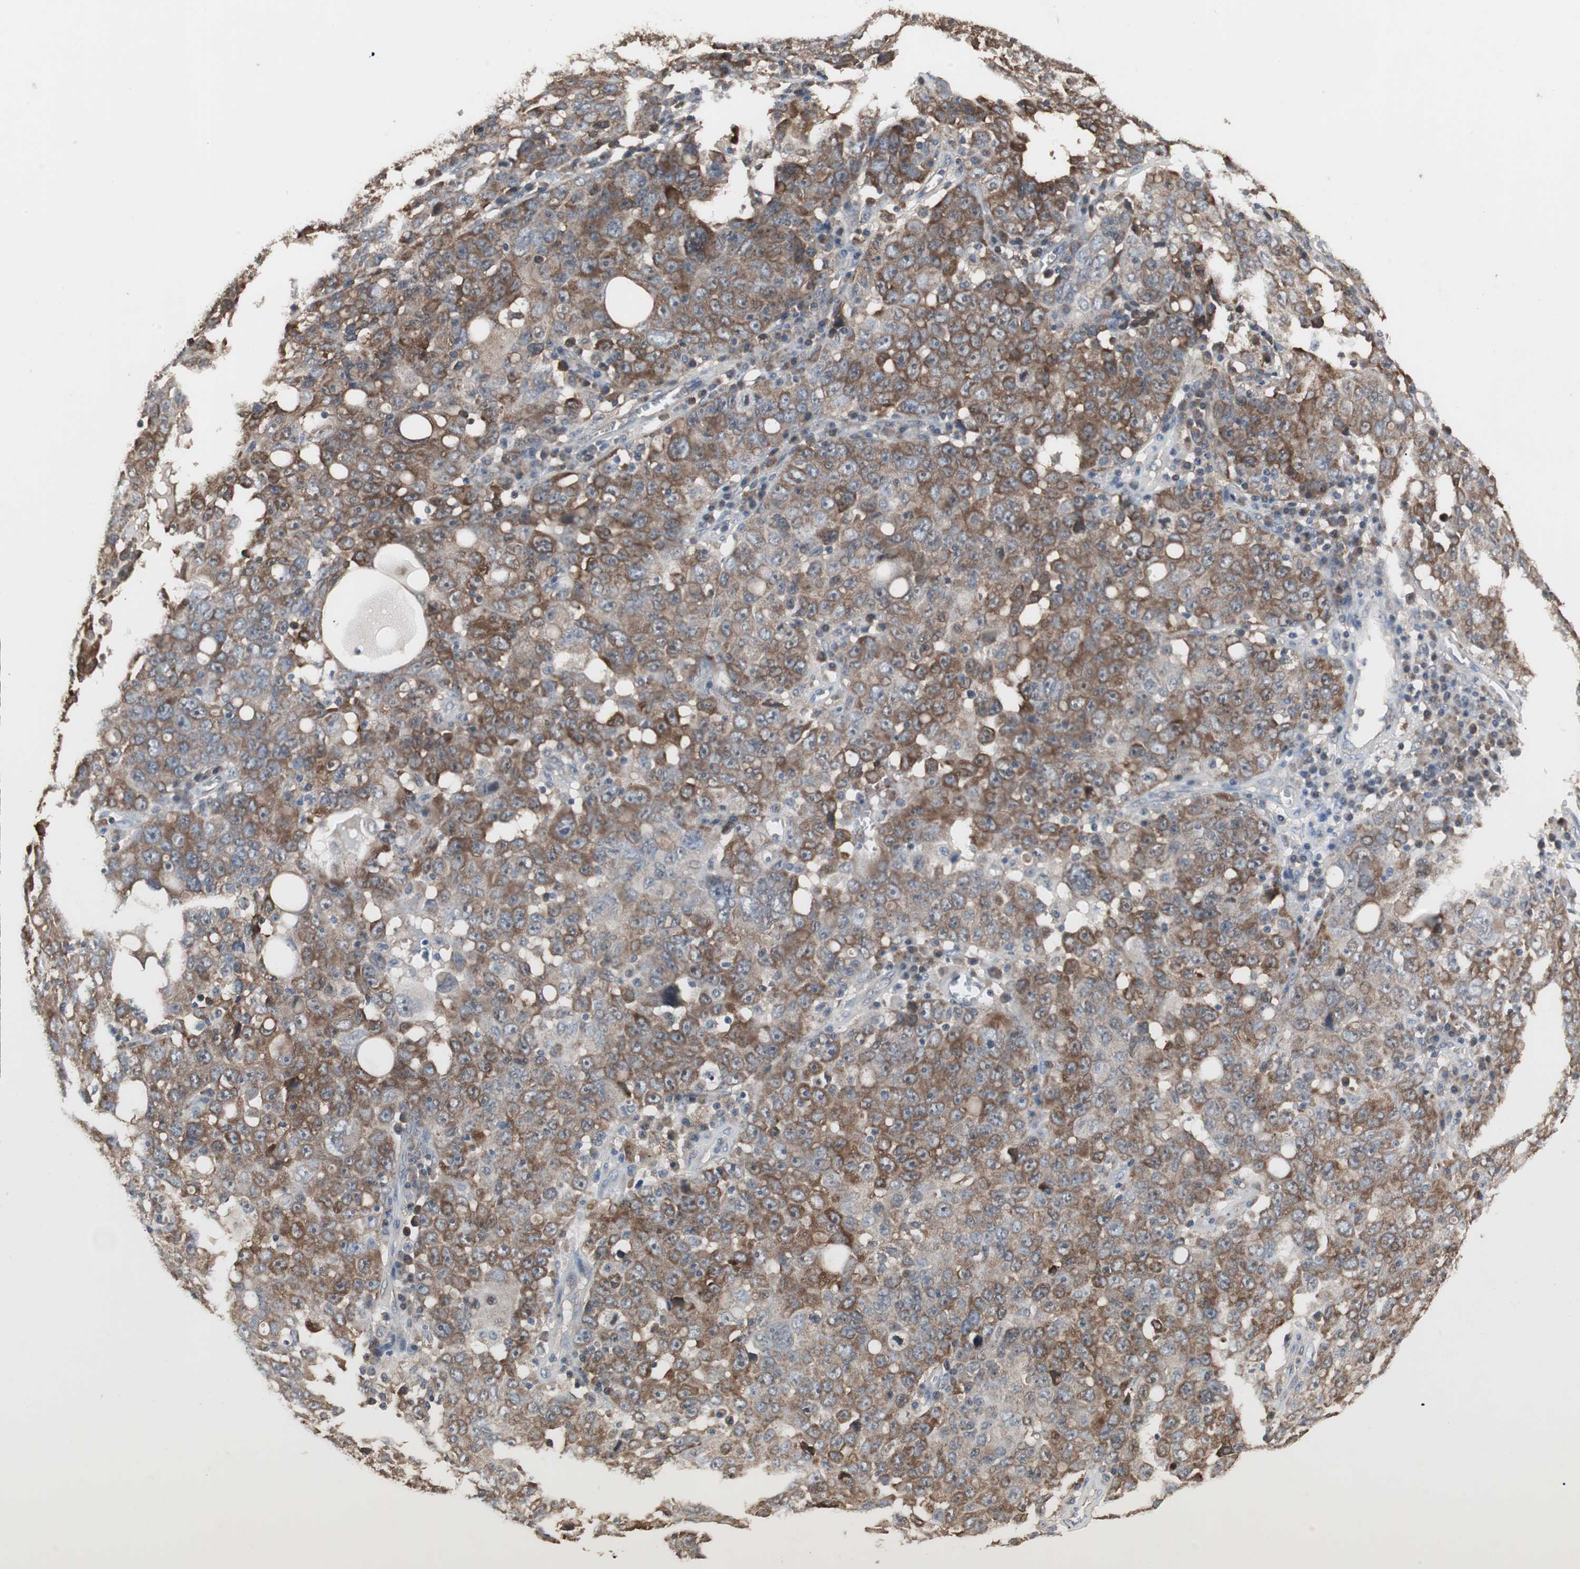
{"staining": {"intensity": "moderate", "quantity": ">75%", "location": "cytoplasmic/membranous"}, "tissue": "ovarian cancer", "cell_type": "Tumor cells", "image_type": "cancer", "snomed": [{"axis": "morphology", "description": "Carcinoma, endometroid"}, {"axis": "topography", "description": "Ovary"}], "caption": "Ovarian cancer (endometroid carcinoma) tissue demonstrates moderate cytoplasmic/membranous expression in about >75% of tumor cells, visualized by immunohistochemistry.", "gene": "ZSCAN22", "patient": {"sex": "female", "age": 62}}